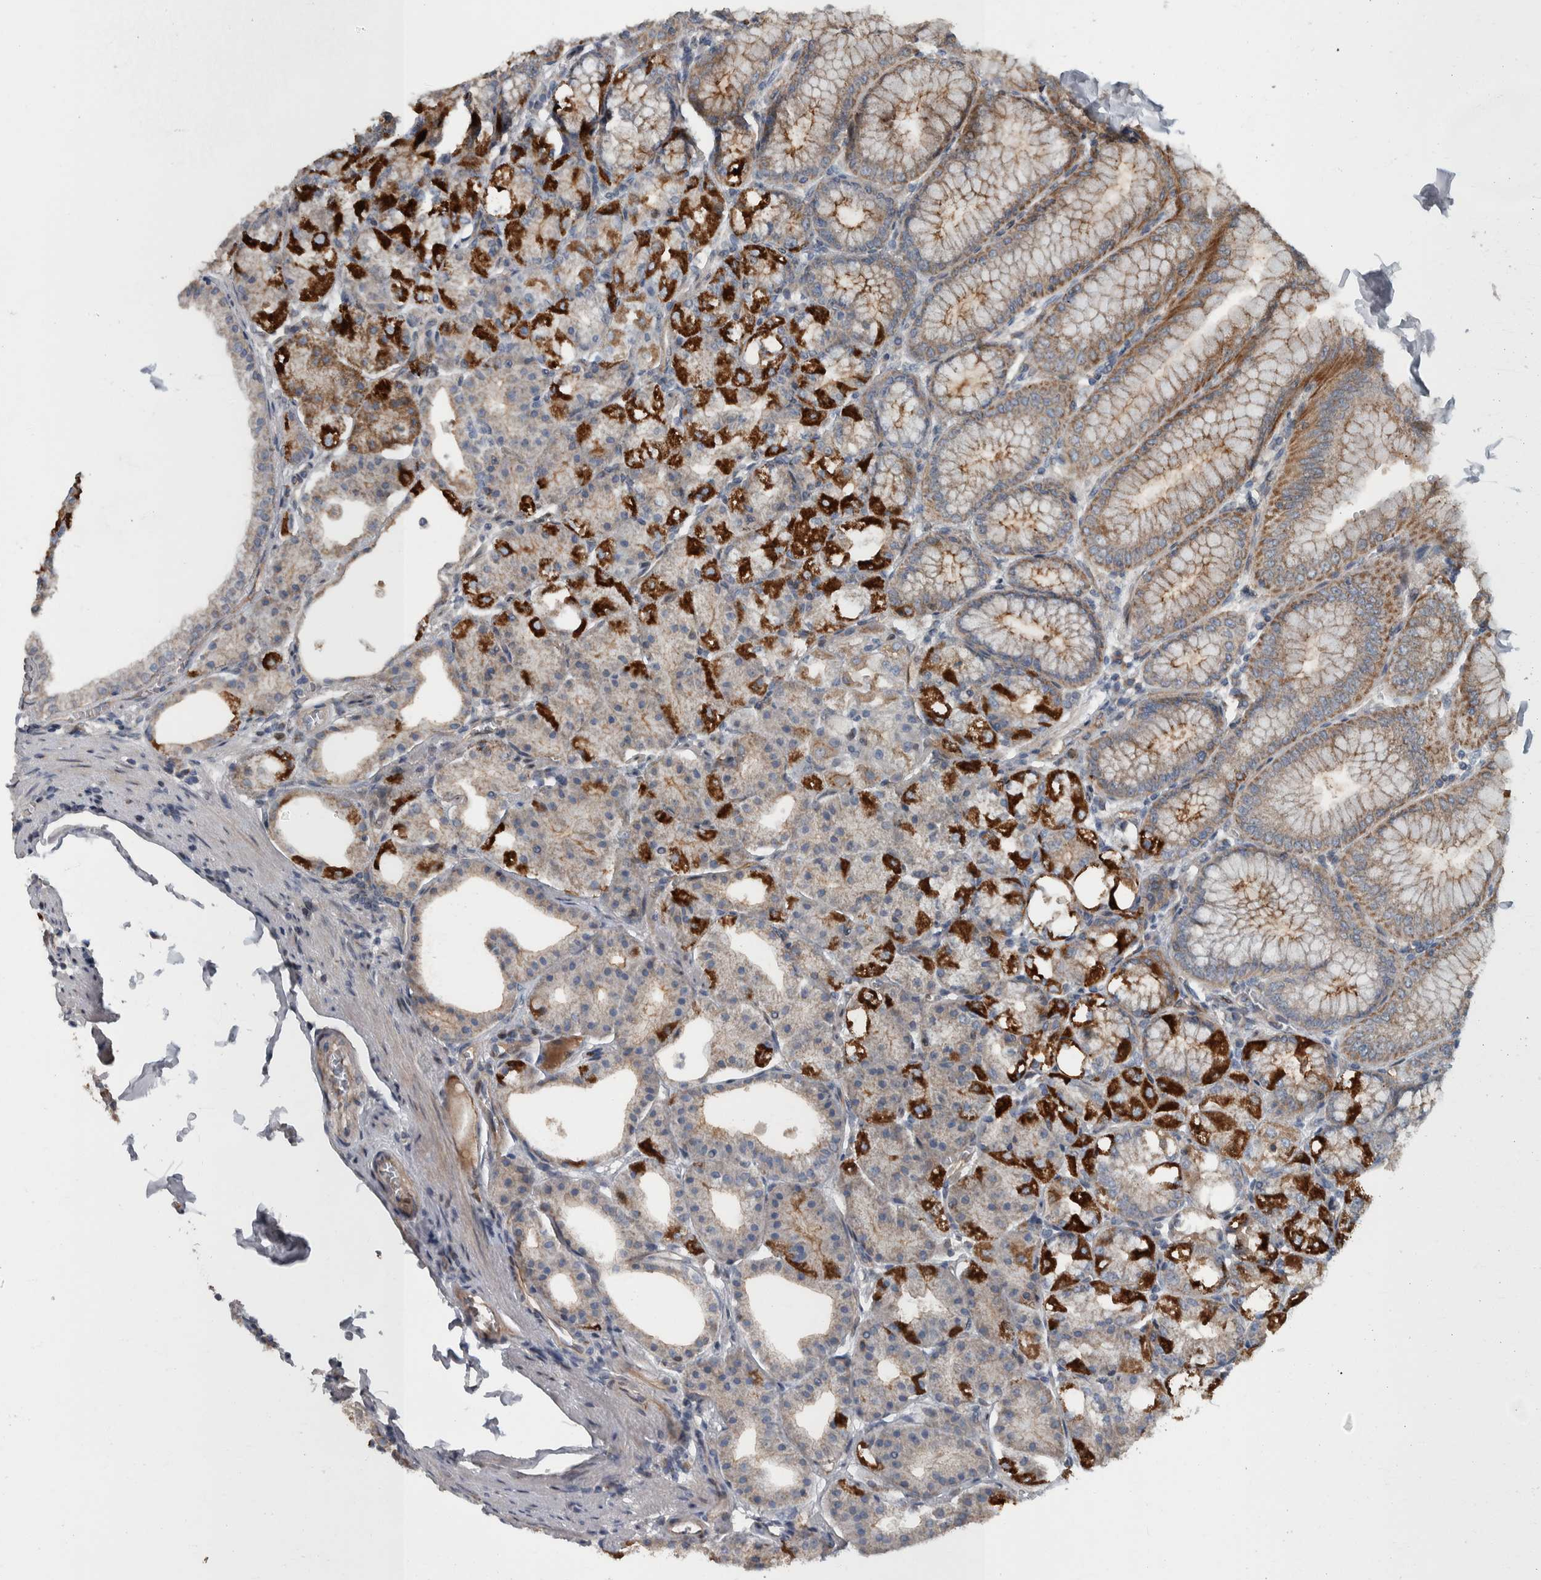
{"staining": {"intensity": "strong", "quantity": ">75%", "location": "cytoplasmic/membranous"}, "tissue": "stomach", "cell_type": "Glandular cells", "image_type": "normal", "snomed": [{"axis": "morphology", "description": "Normal tissue, NOS"}, {"axis": "topography", "description": "Stomach, lower"}], "caption": "Stomach stained for a protein (brown) reveals strong cytoplasmic/membranous positive staining in about >75% of glandular cells.", "gene": "BAIAP2L1", "patient": {"sex": "male", "age": 71}}